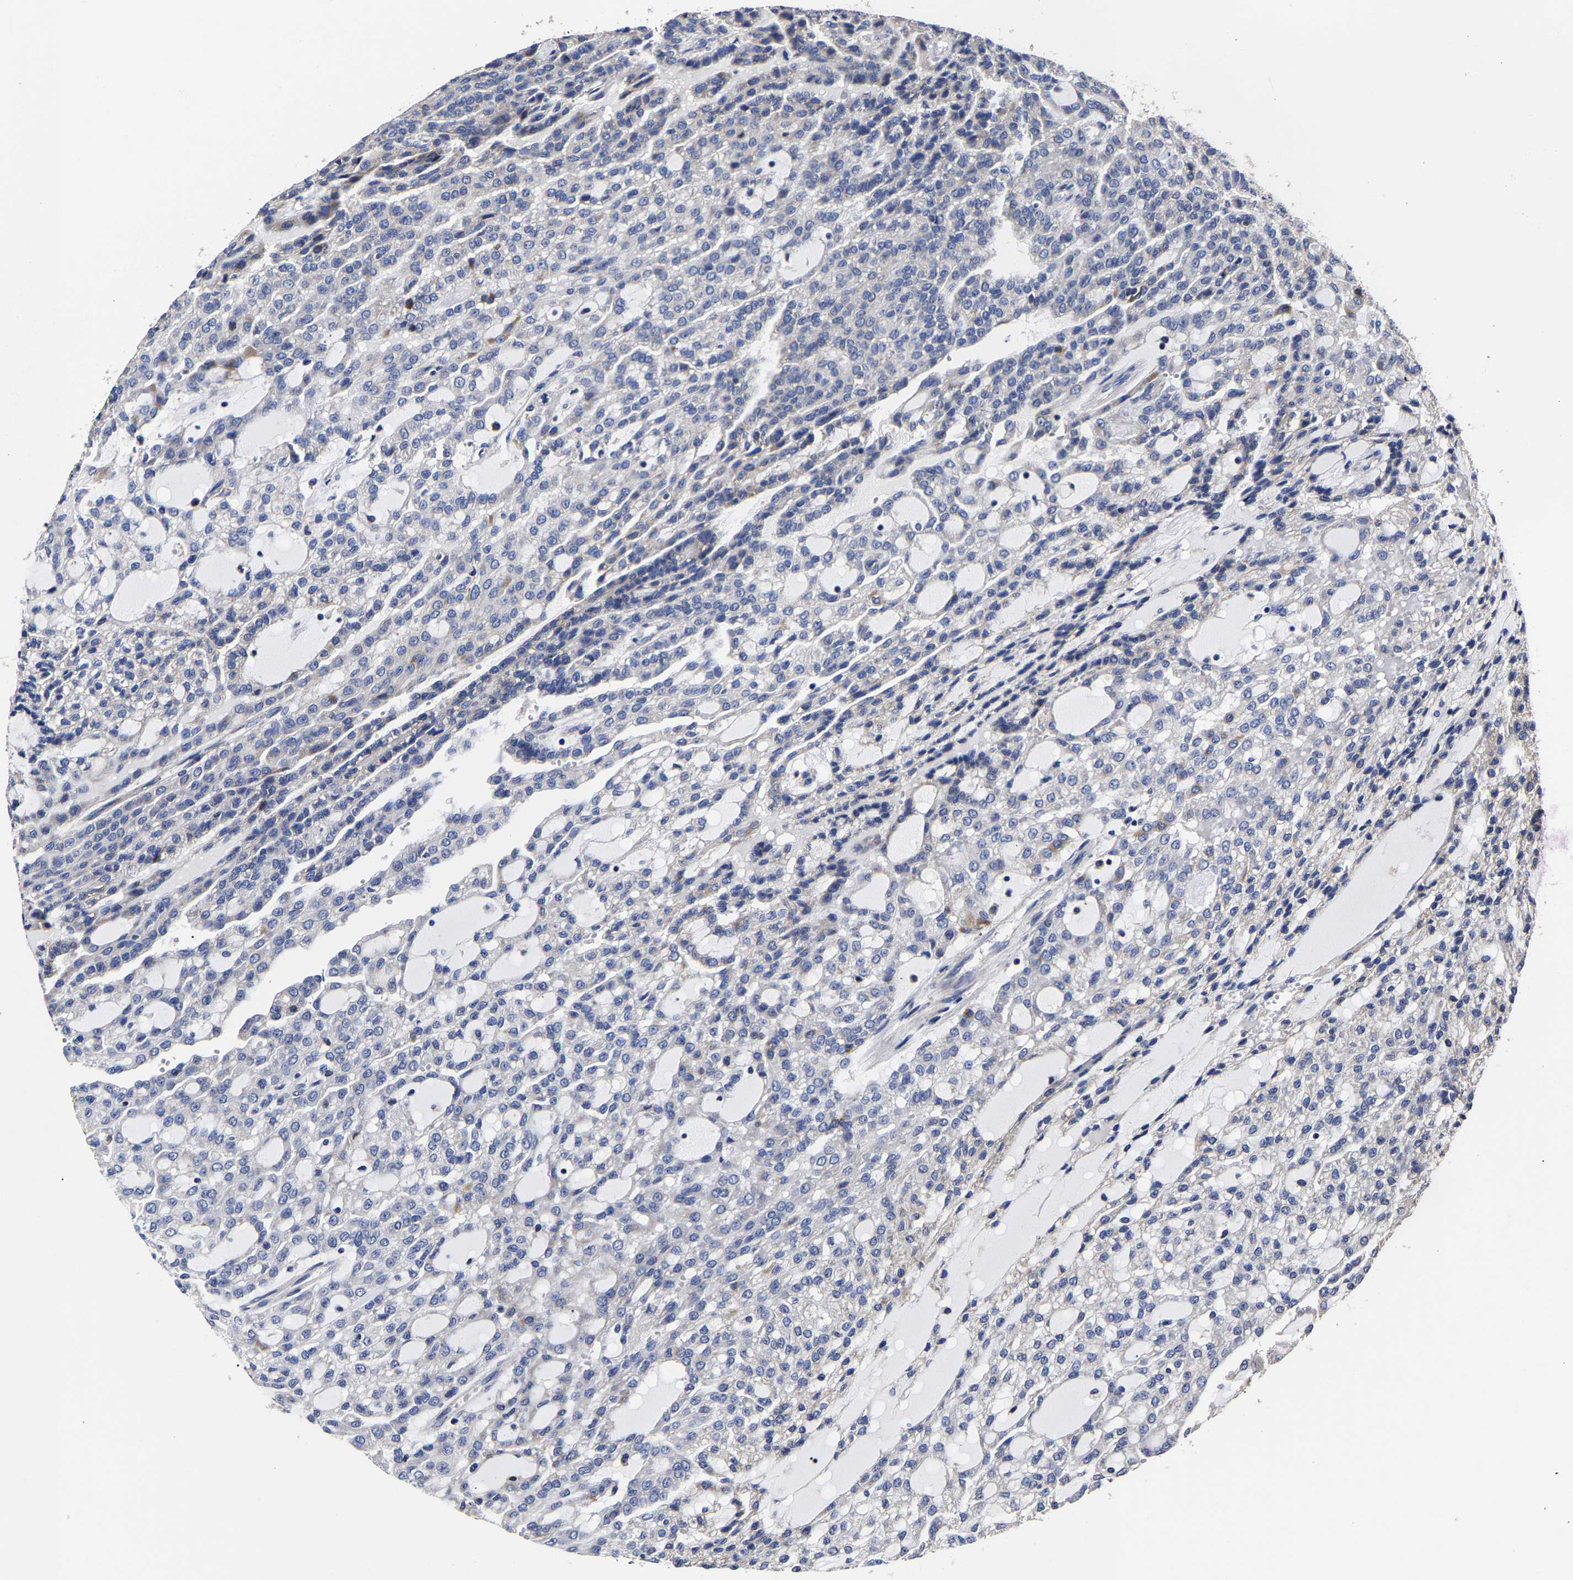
{"staining": {"intensity": "negative", "quantity": "none", "location": "none"}, "tissue": "renal cancer", "cell_type": "Tumor cells", "image_type": "cancer", "snomed": [{"axis": "morphology", "description": "Adenocarcinoma, NOS"}, {"axis": "topography", "description": "Kidney"}], "caption": "Tumor cells are negative for brown protein staining in renal adenocarcinoma.", "gene": "AASS", "patient": {"sex": "male", "age": 63}}